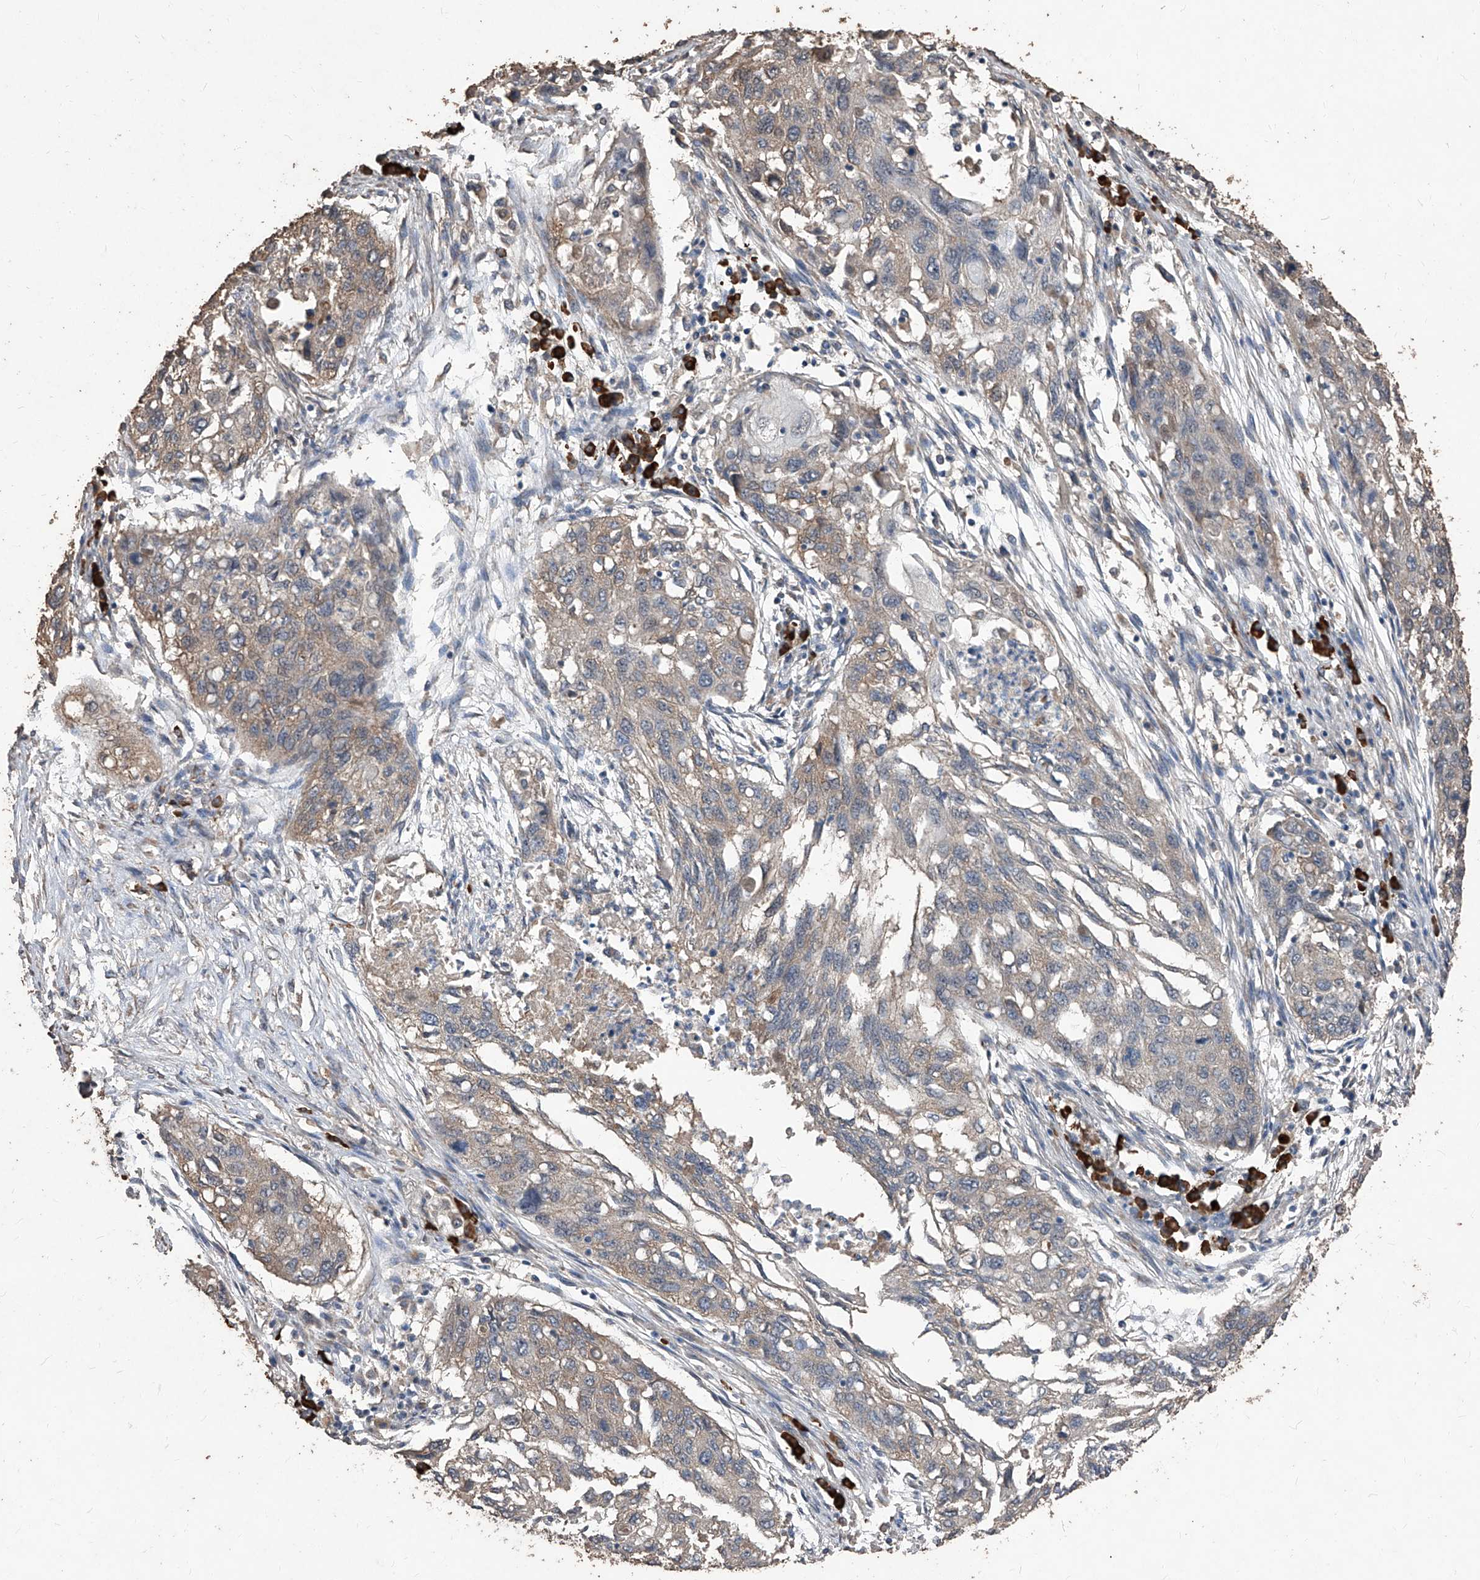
{"staining": {"intensity": "weak", "quantity": ">75%", "location": "cytoplasmic/membranous"}, "tissue": "lung cancer", "cell_type": "Tumor cells", "image_type": "cancer", "snomed": [{"axis": "morphology", "description": "Squamous cell carcinoma, NOS"}, {"axis": "topography", "description": "Lung"}], "caption": "Brown immunohistochemical staining in lung cancer demonstrates weak cytoplasmic/membranous staining in about >75% of tumor cells.", "gene": "EML1", "patient": {"sex": "female", "age": 63}}